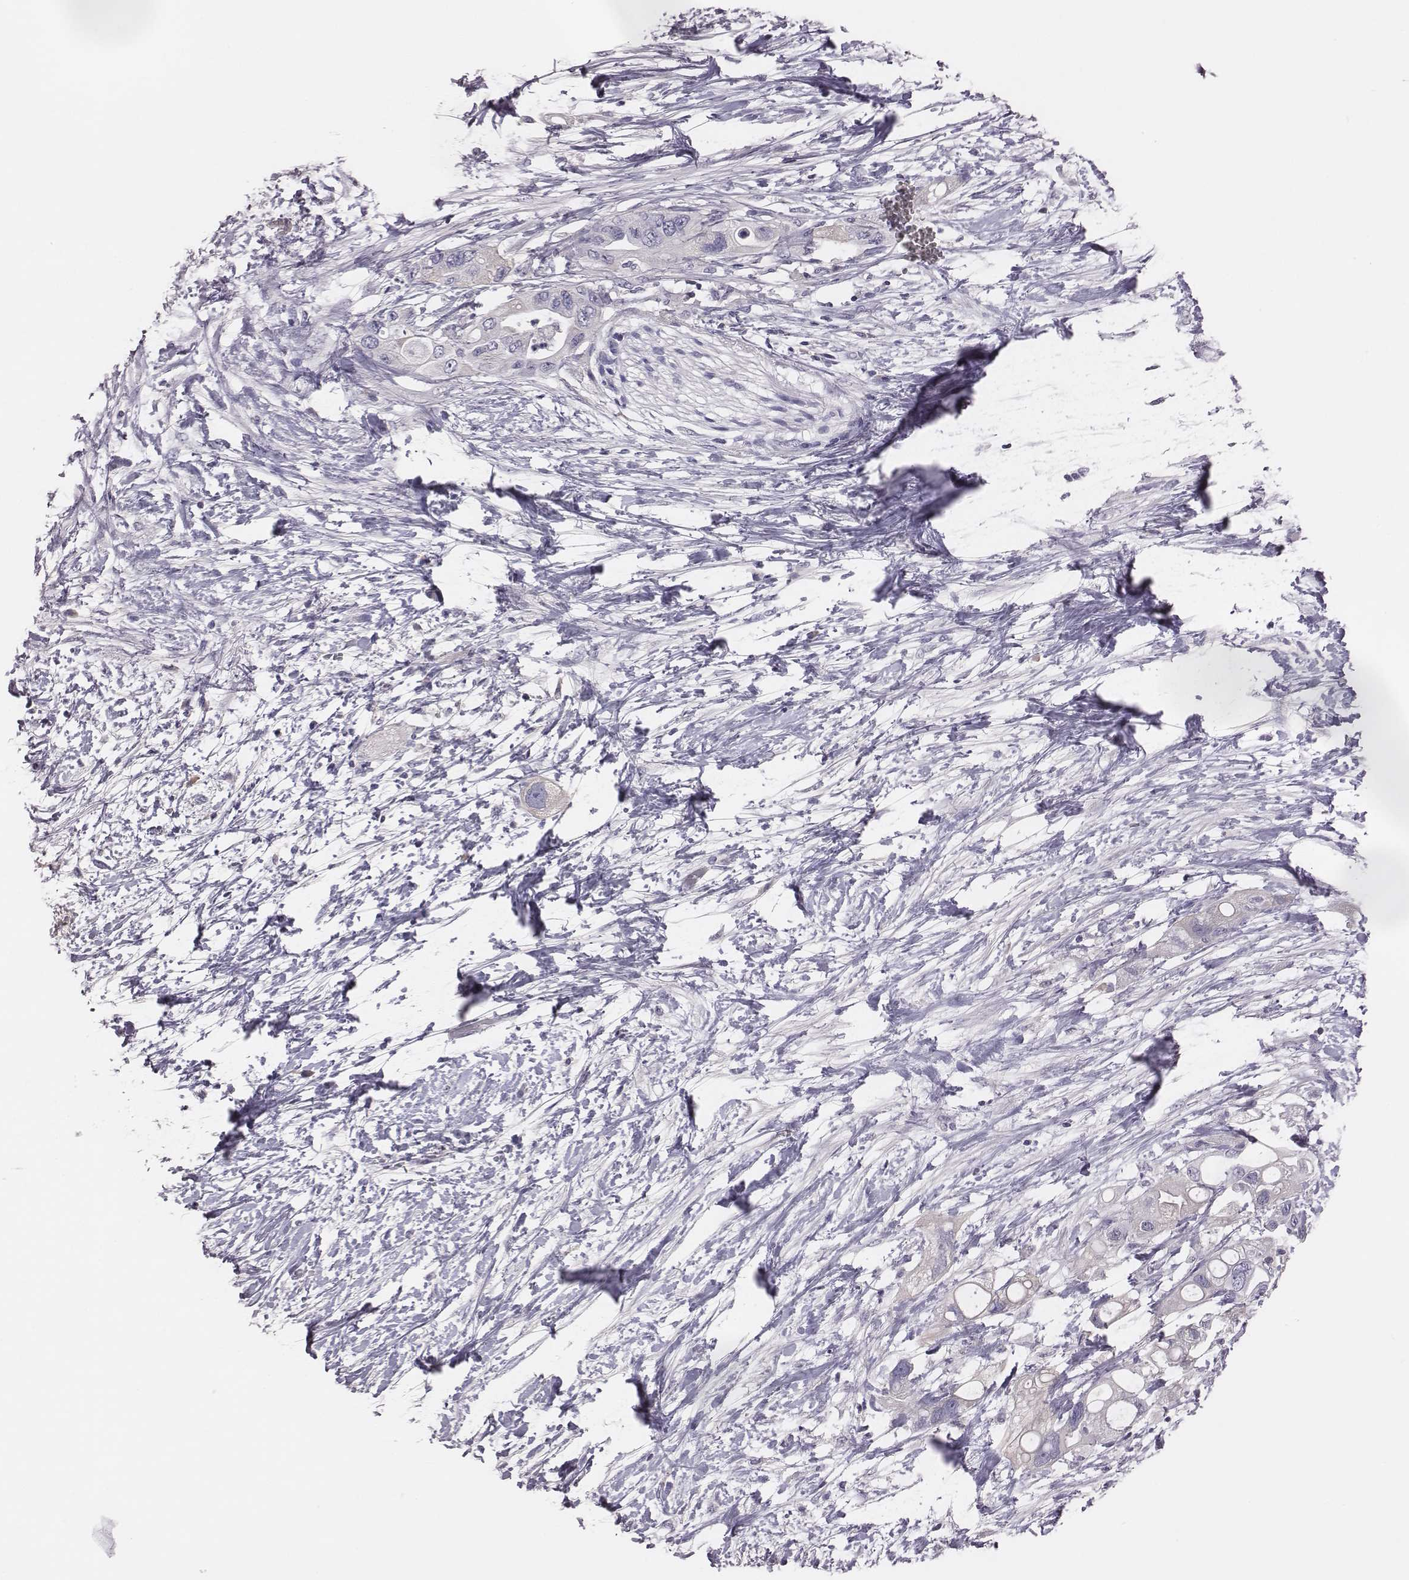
{"staining": {"intensity": "negative", "quantity": "none", "location": "none"}, "tissue": "pancreatic cancer", "cell_type": "Tumor cells", "image_type": "cancer", "snomed": [{"axis": "morphology", "description": "Adenocarcinoma, NOS"}, {"axis": "topography", "description": "Pancreas"}], "caption": "The photomicrograph displays no significant positivity in tumor cells of pancreatic adenocarcinoma. (Immunohistochemistry (ihc), brightfield microscopy, high magnification).", "gene": "EN1", "patient": {"sex": "female", "age": 72}}